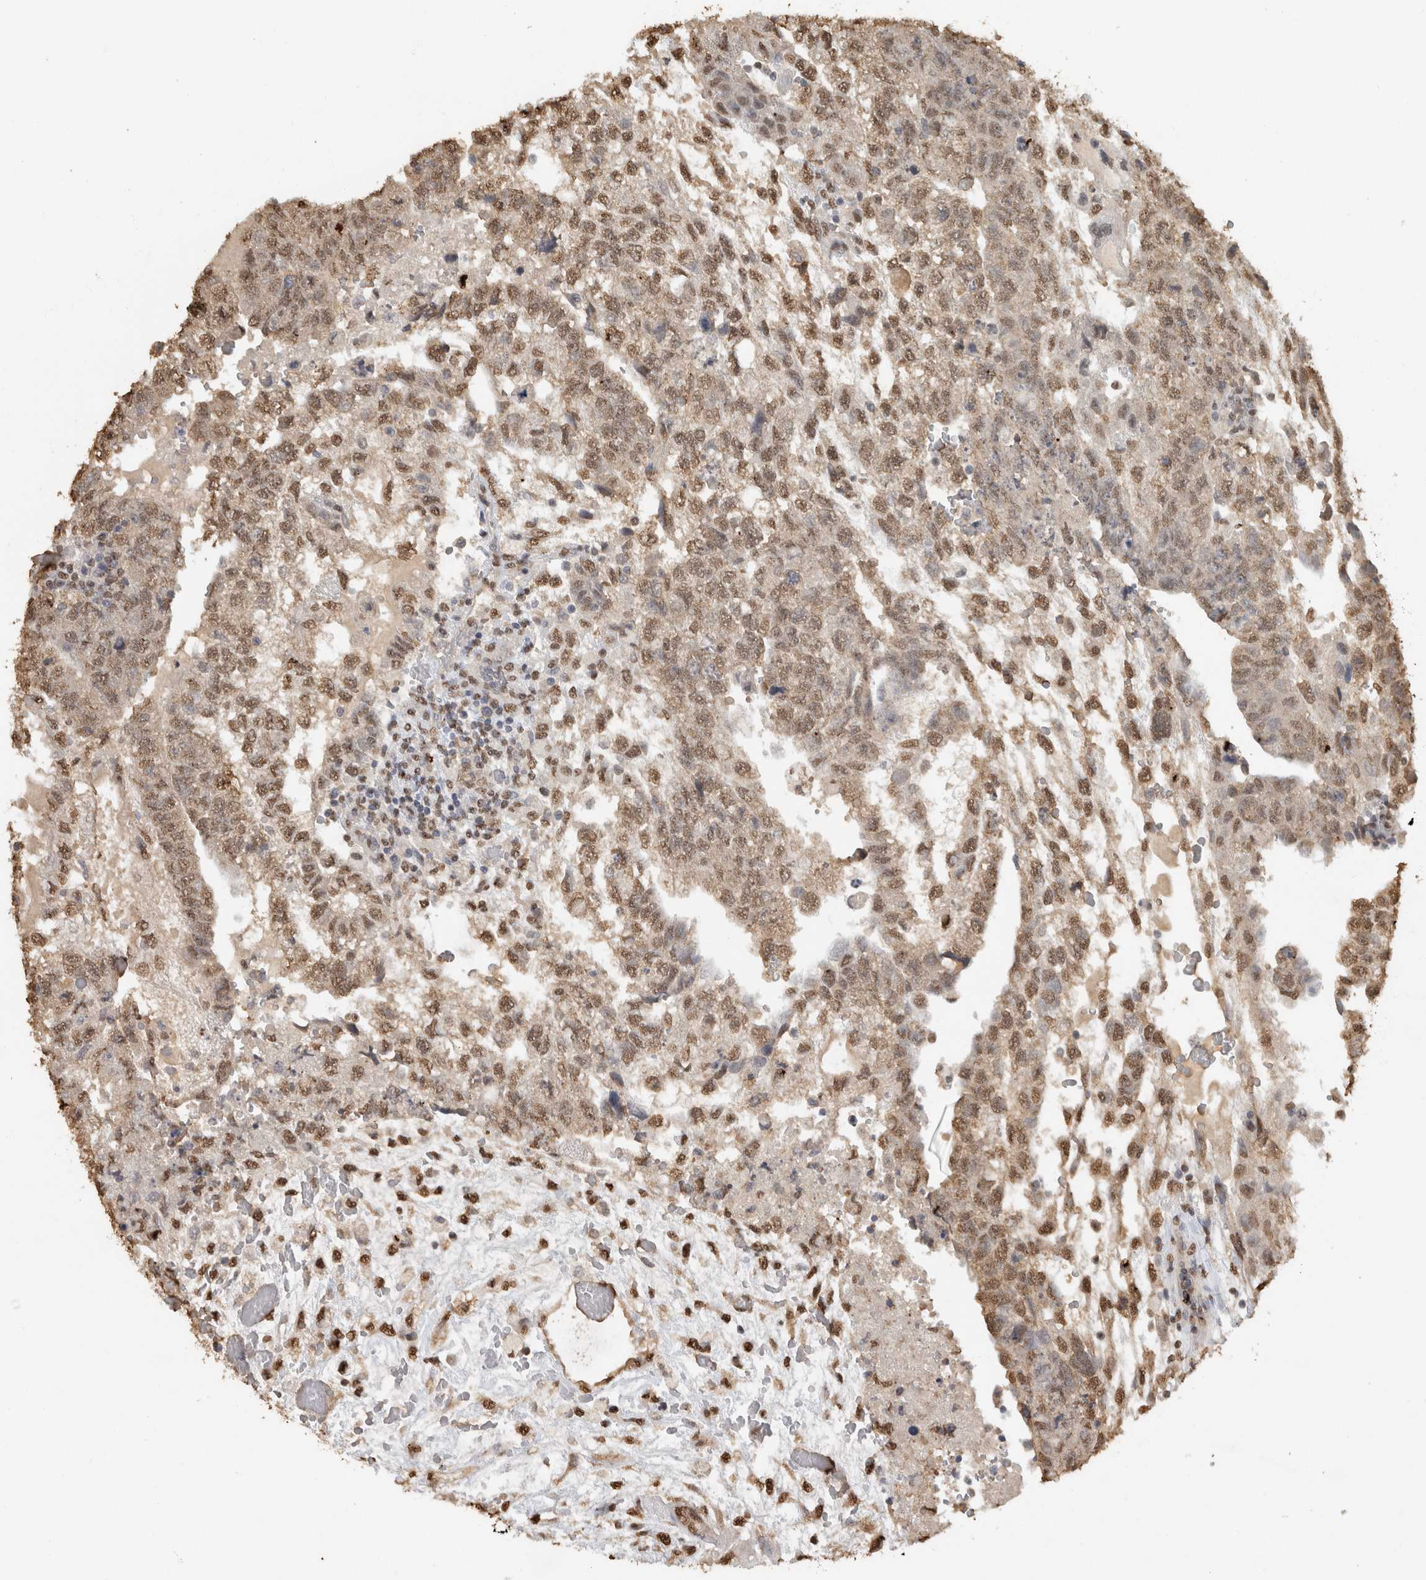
{"staining": {"intensity": "moderate", "quantity": ">75%", "location": "nuclear"}, "tissue": "testis cancer", "cell_type": "Tumor cells", "image_type": "cancer", "snomed": [{"axis": "morphology", "description": "Carcinoma, Embryonal, NOS"}, {"axis": "topography", "description": "Testis"}], "caption": "There is medium levels of moderate nuclear expression in tumor cells of testis embryonal carcinoma, as demonstrated by immunohistochemical staining (brown color).", "gene": "HAND2", "patient": {"sex": "male", "age": 36}}